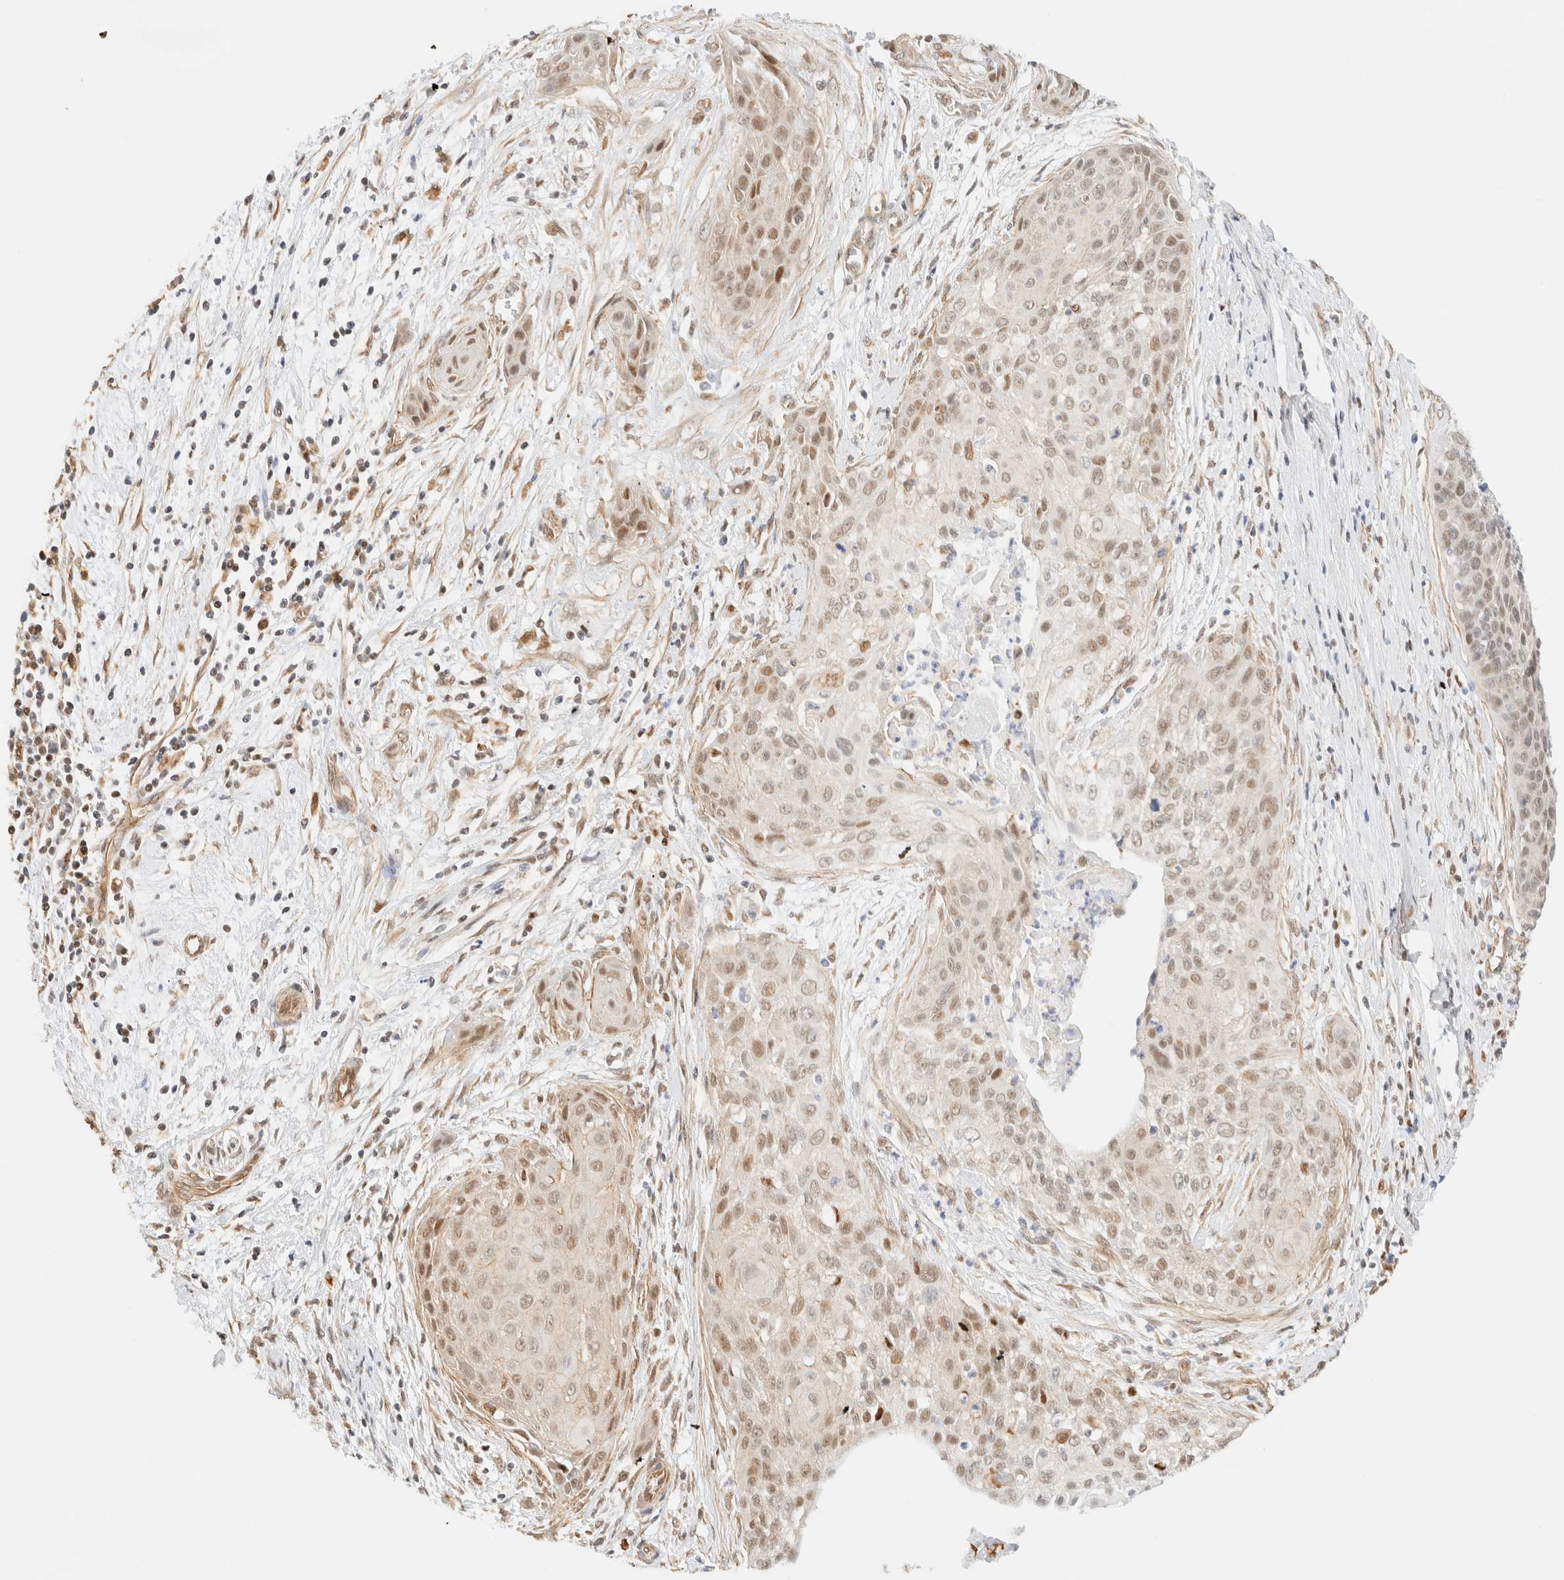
{"staining": {"intensity": "moderate", "quantity": "<25%", "location": "nuclear"}, "tissue": "cervical cancer", "cell_type": "Tumor cells", "image_type": "cancer", "snomed": [{"axis": "morphology", "description": "Squamous cell carcinoma, NOS"}, {"axis": "topography", "description": "Cervix"}], "caption": "Tumor cells reveal low levels of moderate nuclear expression in approximately <25% of cells in human cervical cancer.", "gene": "ARID5A", "patient": {"sex": "female", "age": 55}}